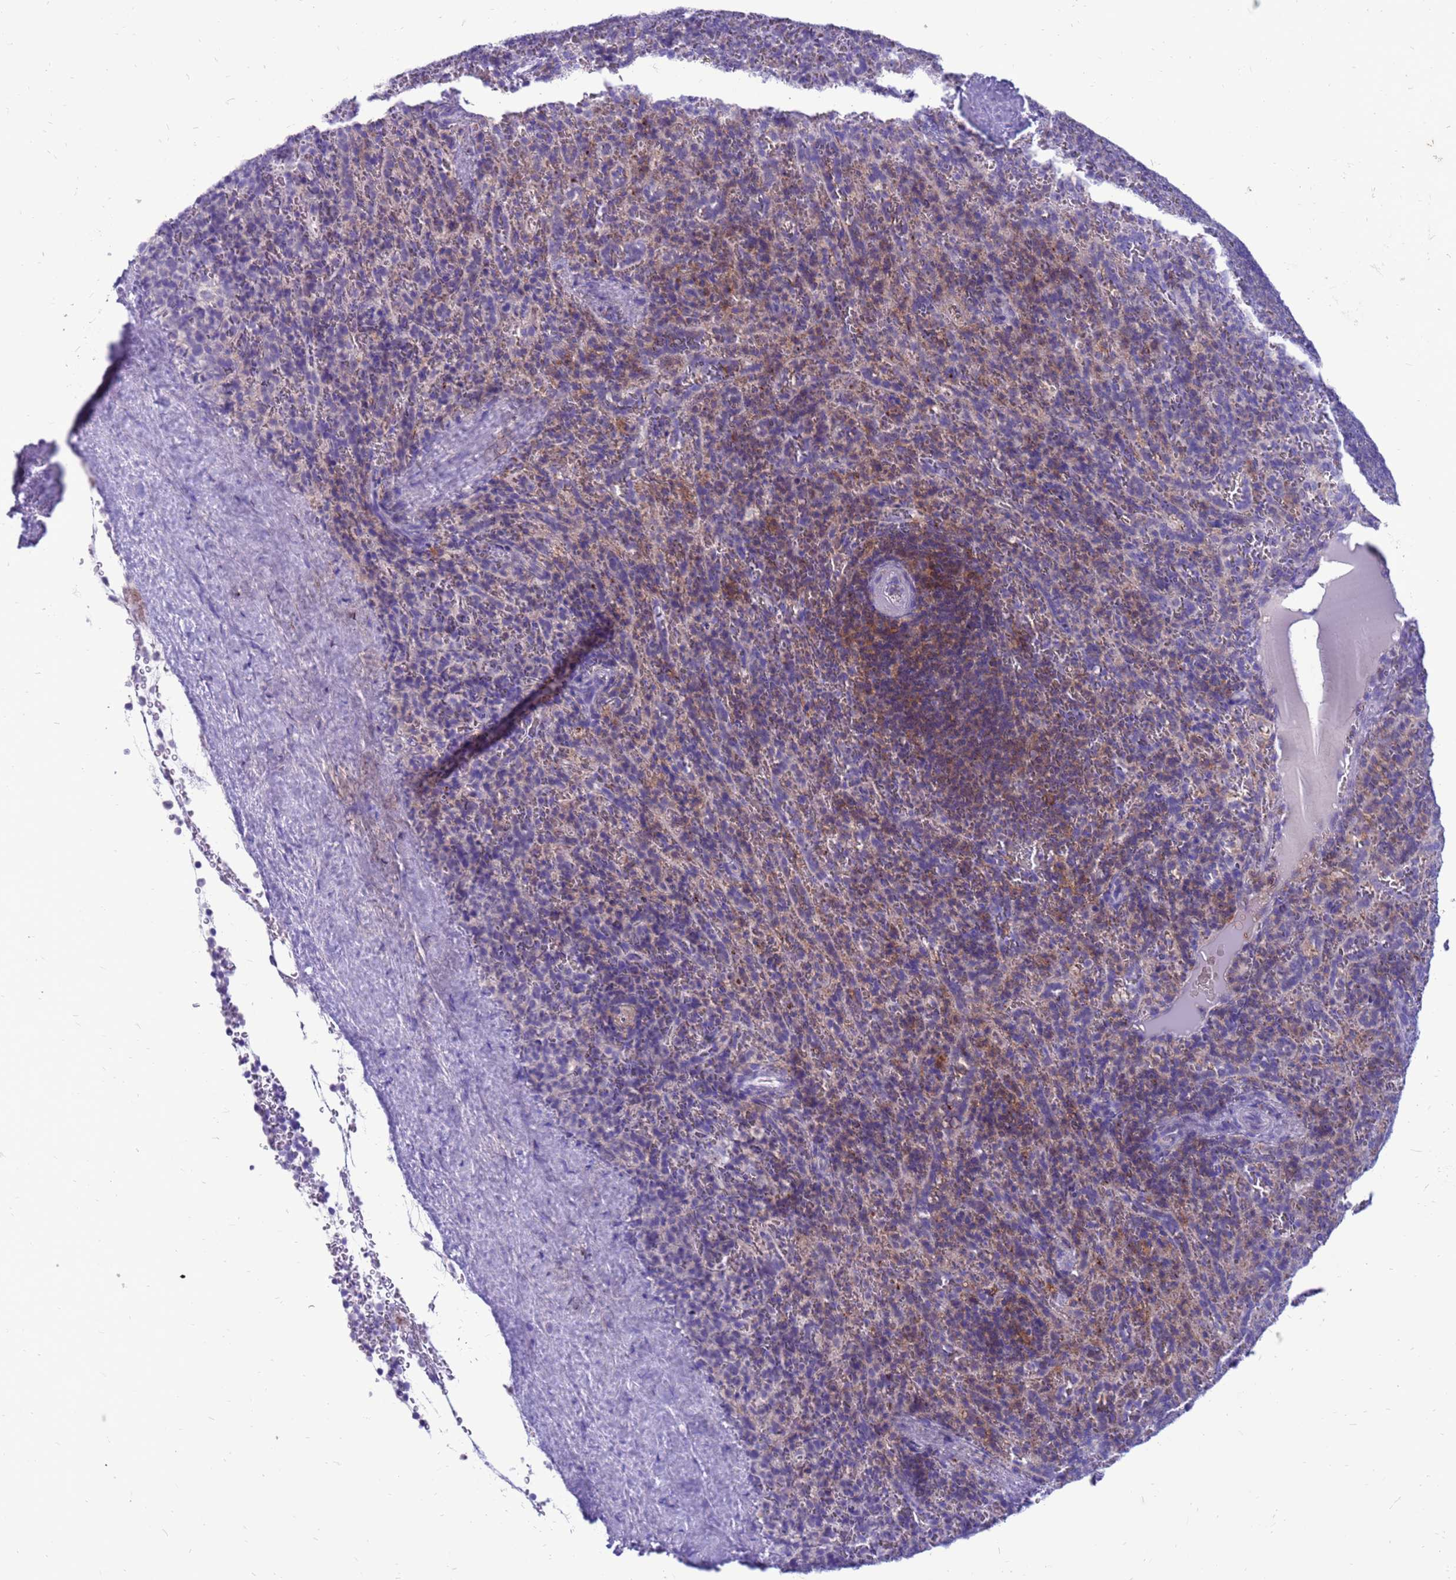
{"staining": {"intensity": "moderate", "quantity": "25%-75%", "location": "cytoplasmic/membranous"}, "tissue": "spleen", "cell_type": "Cells in red pulp", "image_type": "normal", "snomed": [{"axis": "morphology", "description": "Normal tissue, NOS"}, {"axis": "topography", "description": "Spleen"}], "caption": "Moderate cytoplasmic/membranous protein staining is identified in approximately 25%-75% of cells in red pulp in spleen. (Brightfield microscopy of DAB IHC at high magnification).", "gene": "PDE10A", "patient": {"sex": "female", "age": 21}}